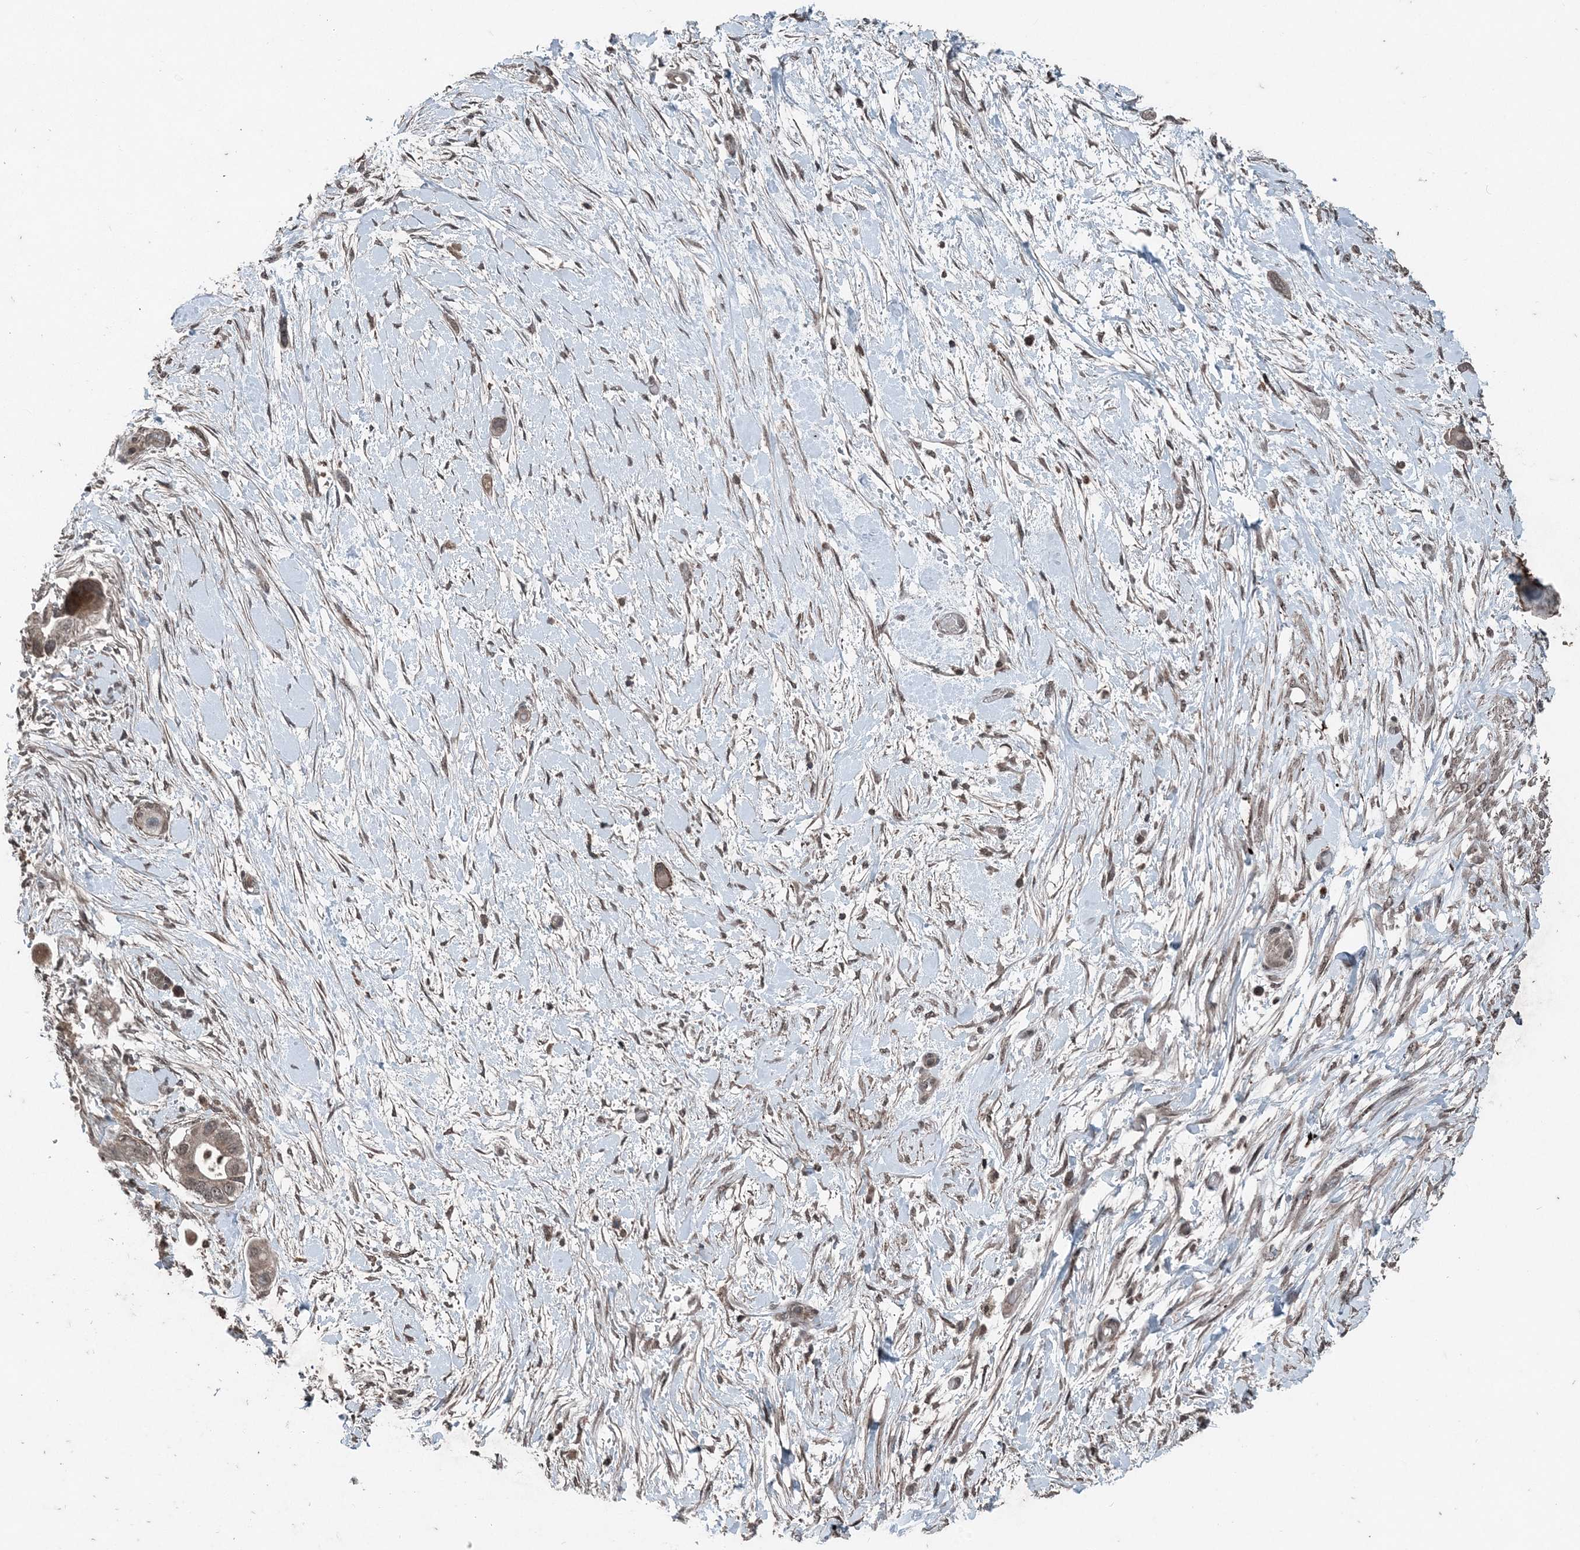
{"staining": {"intensity": "weak", "quantity": "25%-75%", "location": "cytoplasmic/membranous"}, "tissue": "pancreatic cancer", "cell_type": "Tumor cells", "image_type": "cancer", "snomed": [{"axis": "morphology", "description": "Adenocarcinoma, NOS"}, {"axis": "topography", "description": "Pancreas"}], "caption": "This image shows pancreatic adenocarcinoma stained with IHC to label a protein in brown. The cytoplasmic/membranous of tumor cells show weak positivity for the protein. Nuclei are counter-stained blue.", "gene": "CFL1", "patient": {"sex": "male", "age": 68}}